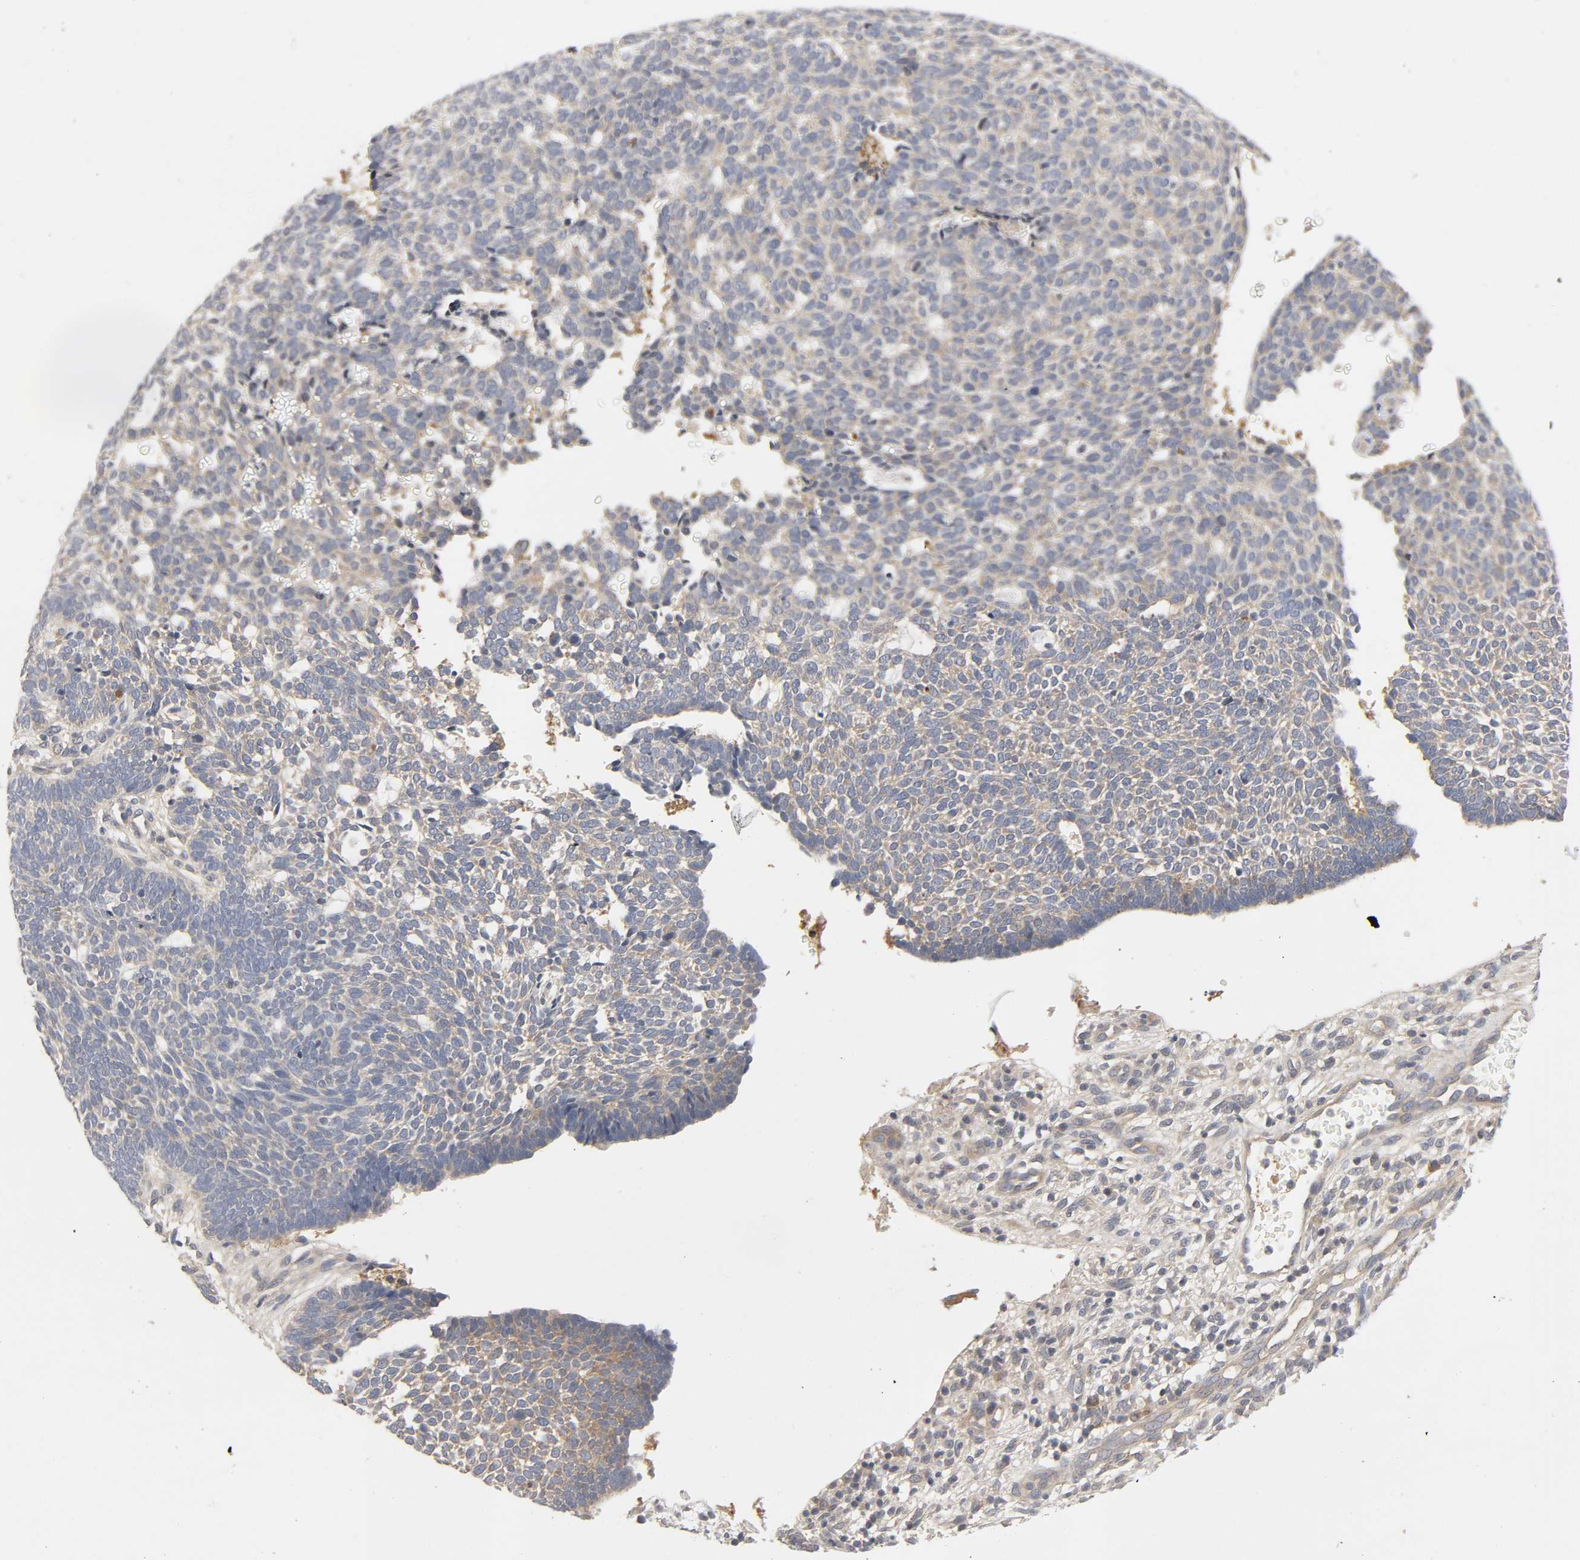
{"staining": {"intensity": "moderate", "quantity": "25%-75%", "location": "cytoplasmic/membranous"}, "tissue": "skin cancer", "cell_type": "Tumor cells", "image_type": "cancer", "snomed": [{"axis": "morphology", "description": "Normal tissue, NOS"}, {"axis": "morphology", "description": "Basal cell carcinoma"}, {"axis": "topography", "description": "Skin"}], "caption": "Tumor cells exhibit medium levels of moderate cytoplasmic/membranous staining in about 25%-75% of cells in skin basal cell carcinoma. The staining was performed using DAB (3,3'-diaminobenzidine) to visualize the protein expression in brown, while the nuclei were stained in blue with hematoxylin (Magnification: 20x).", "gene": "CPB2", "patient": {"sex": "male", "age": 87}}